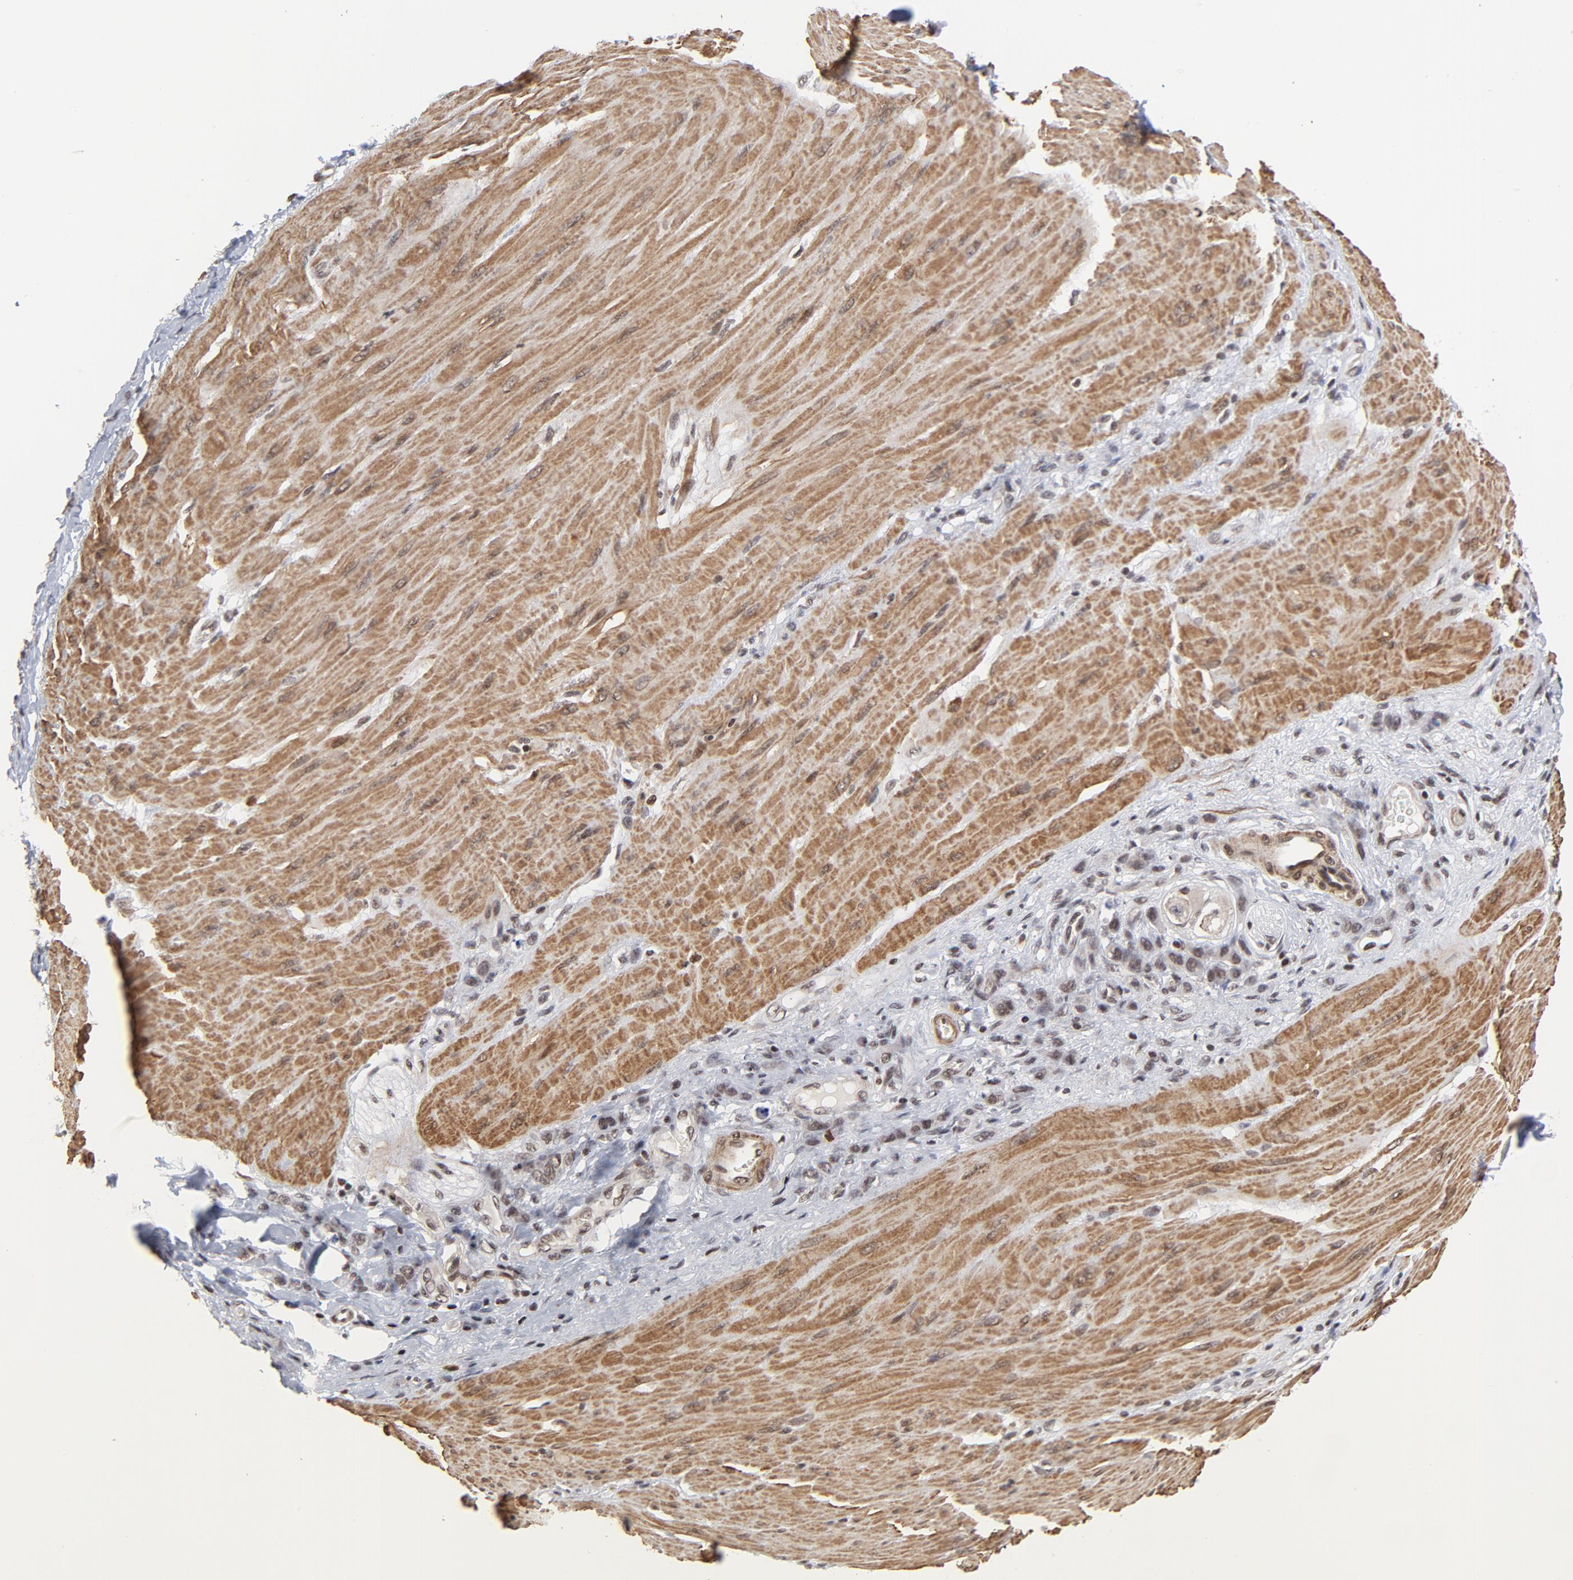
{"staining": {"intensity": "moderate", "quantity": ">75%", "location": "nuclear"}, "tissue": "stomach cancer", "cell_type": "Tumor cells", "image_type": "cancer", "snomed": [{"axis": "morphology", "description": "Normal tissue, NOS"}, {"axis": "morphology", "description": "Adenocarcinoma, NOS"}, {"axis": "topography", "description": "Stomach"}], "caption": "Immunohistochemistry photomicrograph of human stomach adenocarcinoma stained for a protein (brown), which exhibits medium levels of moderate nuclear positivity in approximately >75% of tumor cells.", "gene": "CTCF", "patient": {"sex": "male", "age": 82}}